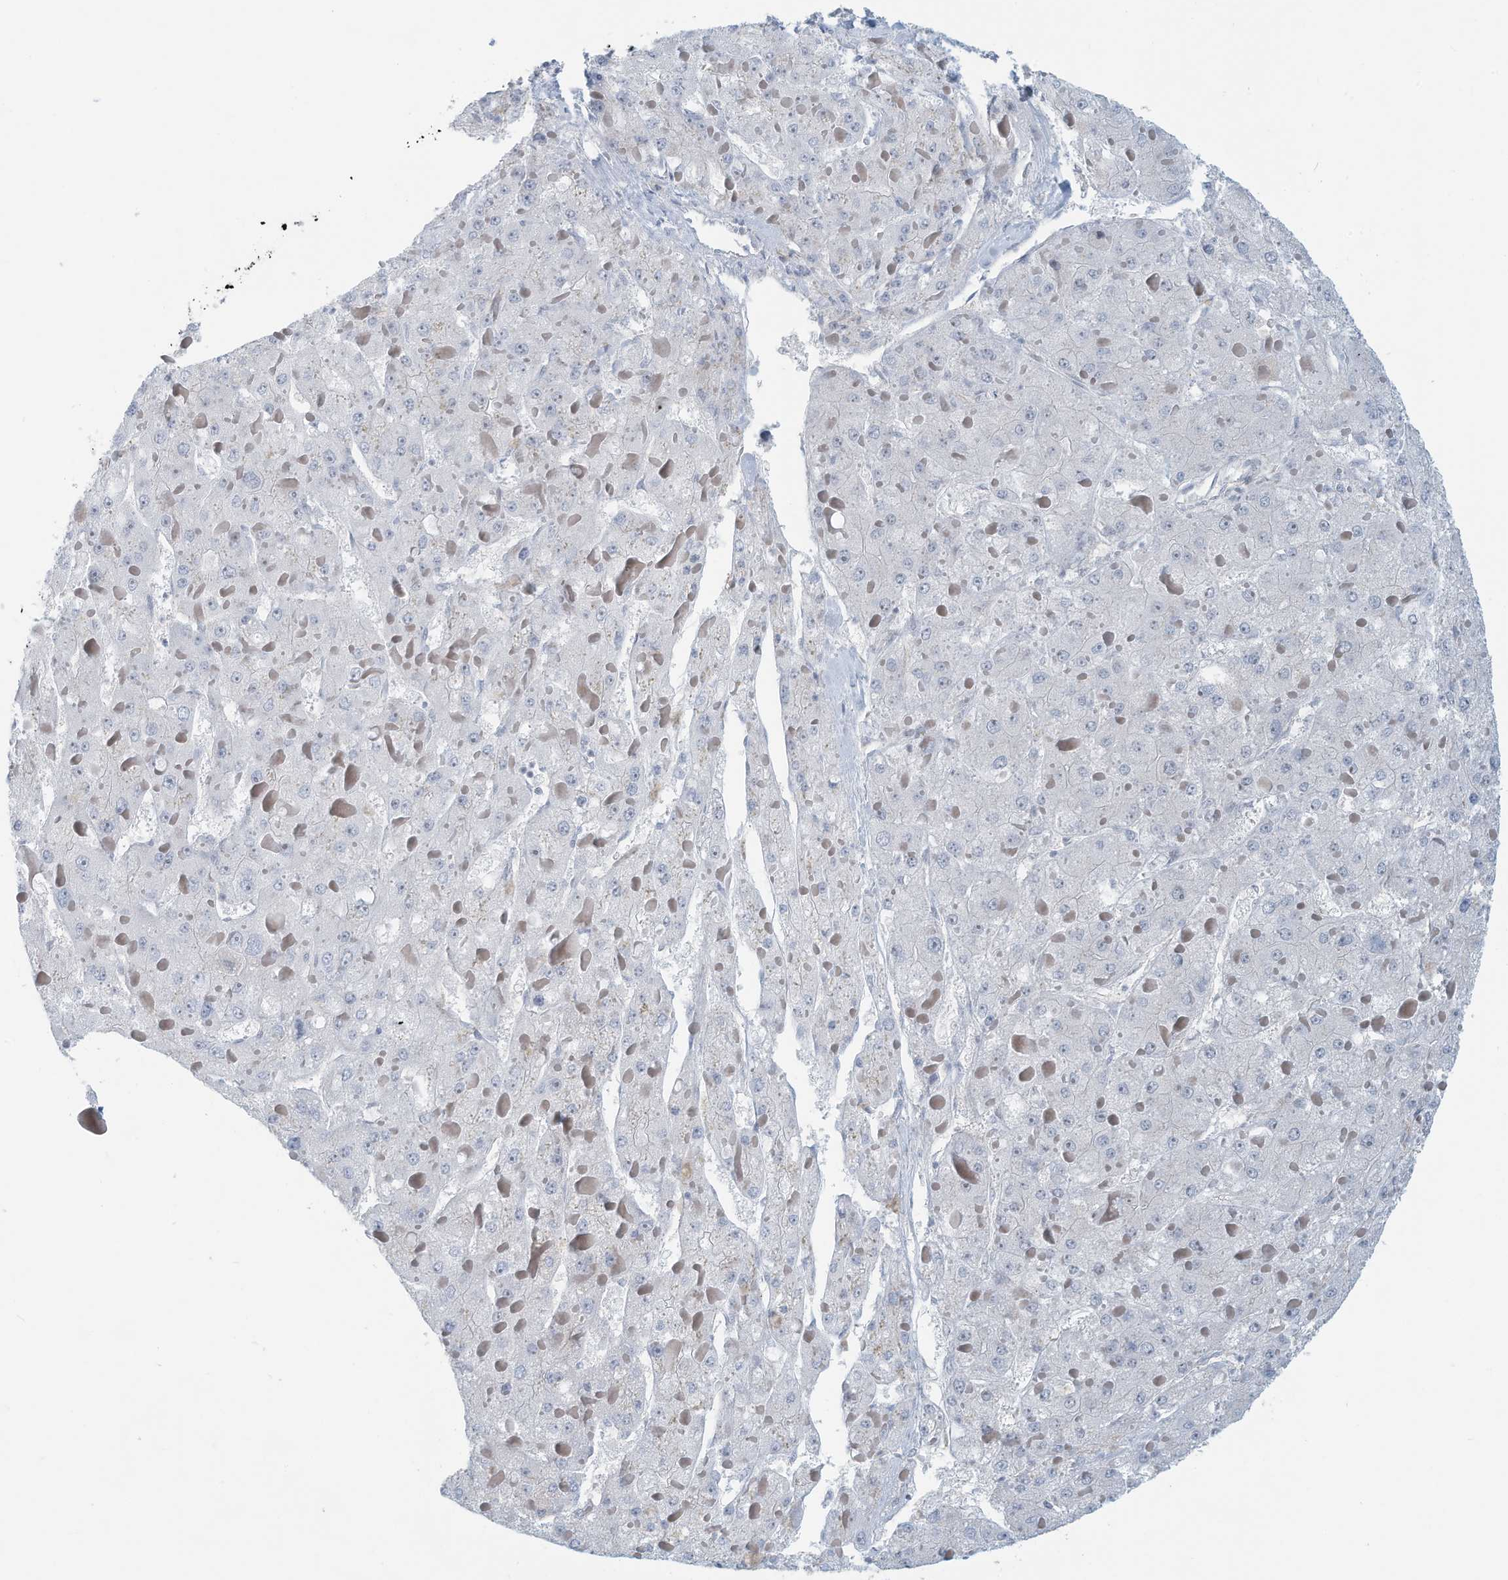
{"staining": {"intensity": "negative", "quantity": "none", "location": "none"}, "tissue": "liver cancer", "cell_type": "Tumor cells", "image_type": "cancer", "snomed": [{"axis": "morphology", "description": "Carcinoma, Hepatocellular, NOS"}, {"axis": "topography", "description": "Liver"}], "caption": "High power microscopy micrograph of an IHC image of hepatocellular carcinoma (liver), revealing no significant positivity in tumor cells.", "gene": "SARNP", "patient": {"sex": "female", "age": 73}}